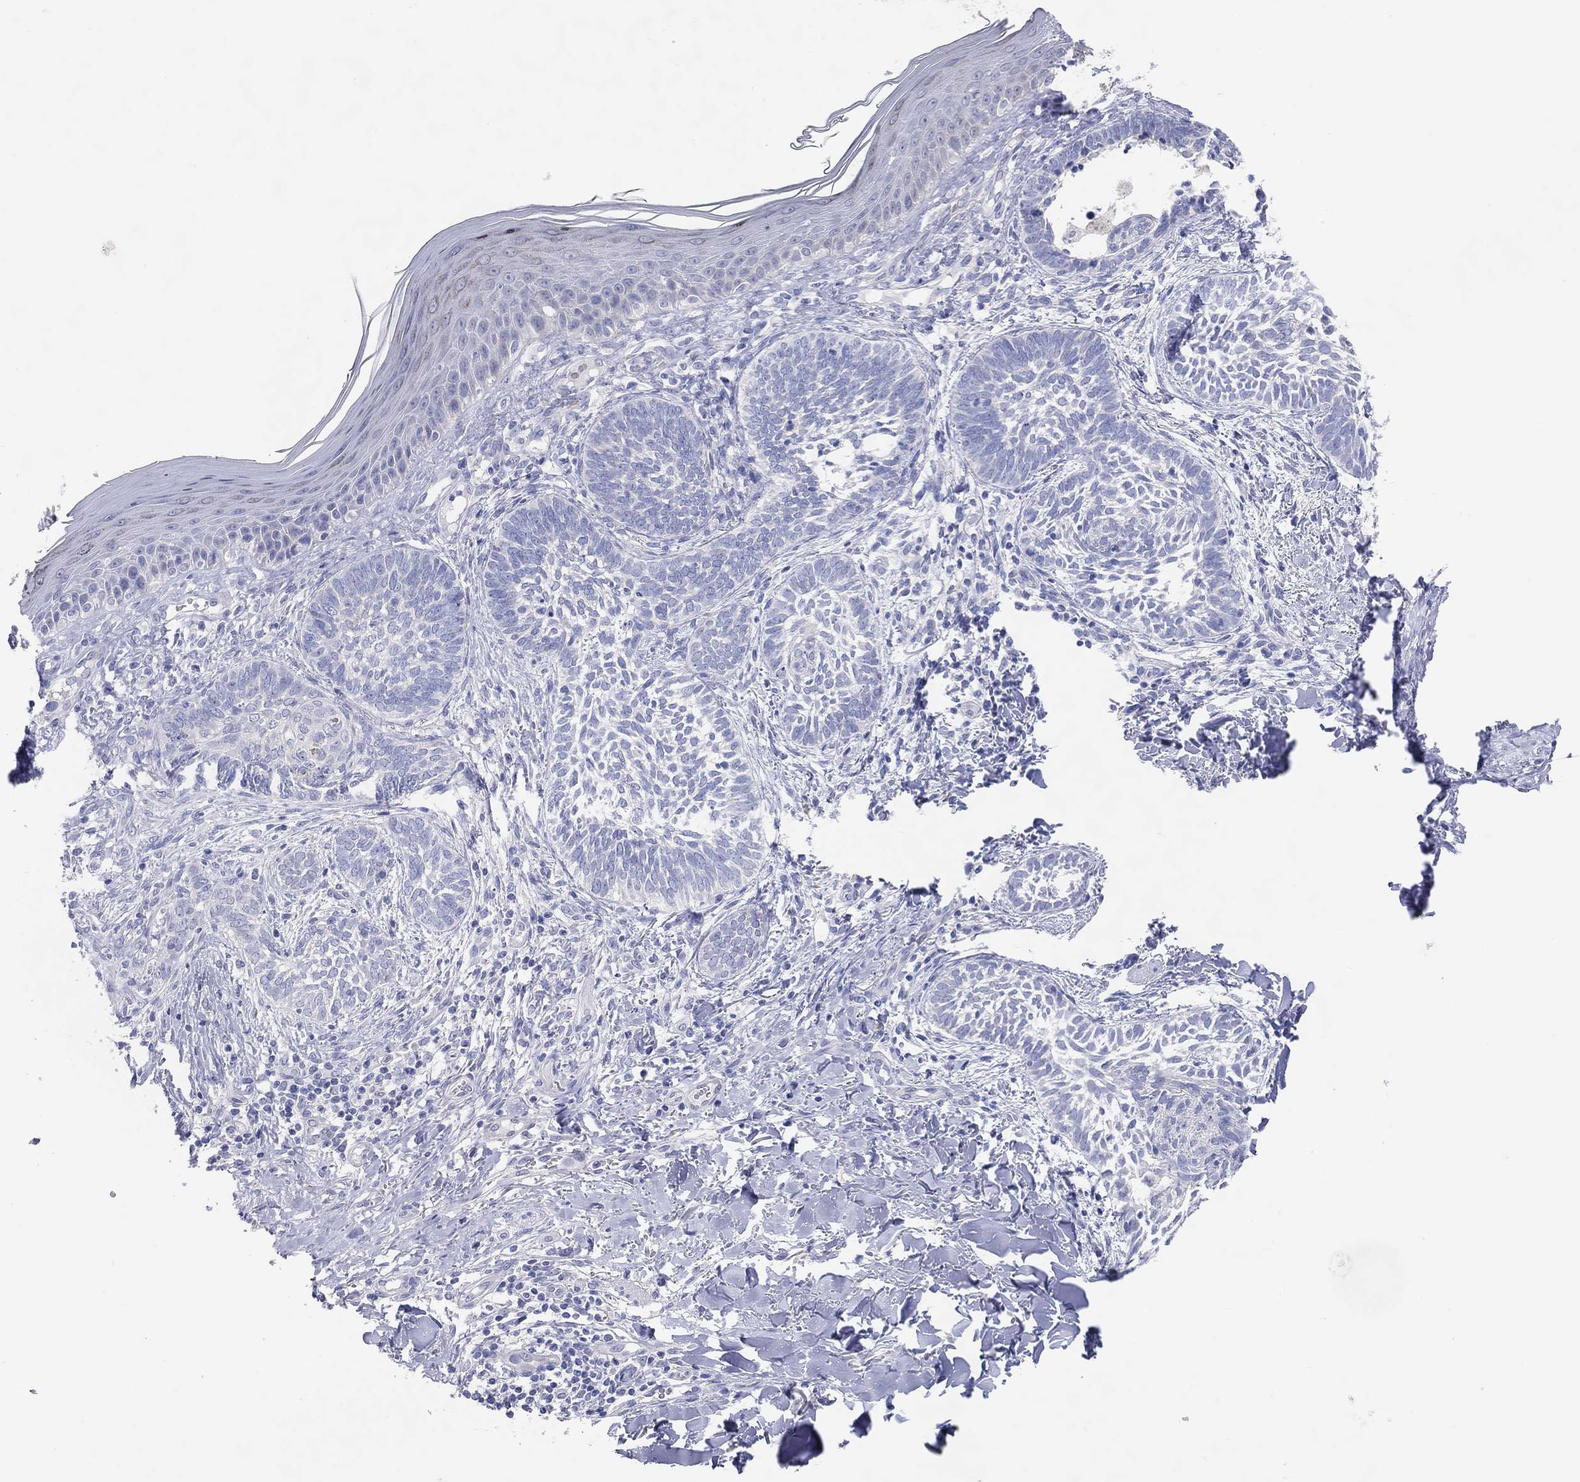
{"staining": {"intensity": "negative", "quantity": "none", "location": "none"}, "tissue": "skin cancer", "cell_type": "Tumor cells", "image_type": "cancer", "snomed": [{"axis": "morphology", "description": "Normal tissue, NOS"}, {"axis": "morphology", "description": "Basal cell carcinoma"}, {"axis": "topography", "description": "Skin"}], "caption": "There is no significant expression in tumor cells of basal cell carcinoma (skin).", "gene": "DNAH6", "patient": {"sex": "male", "age": 46}}